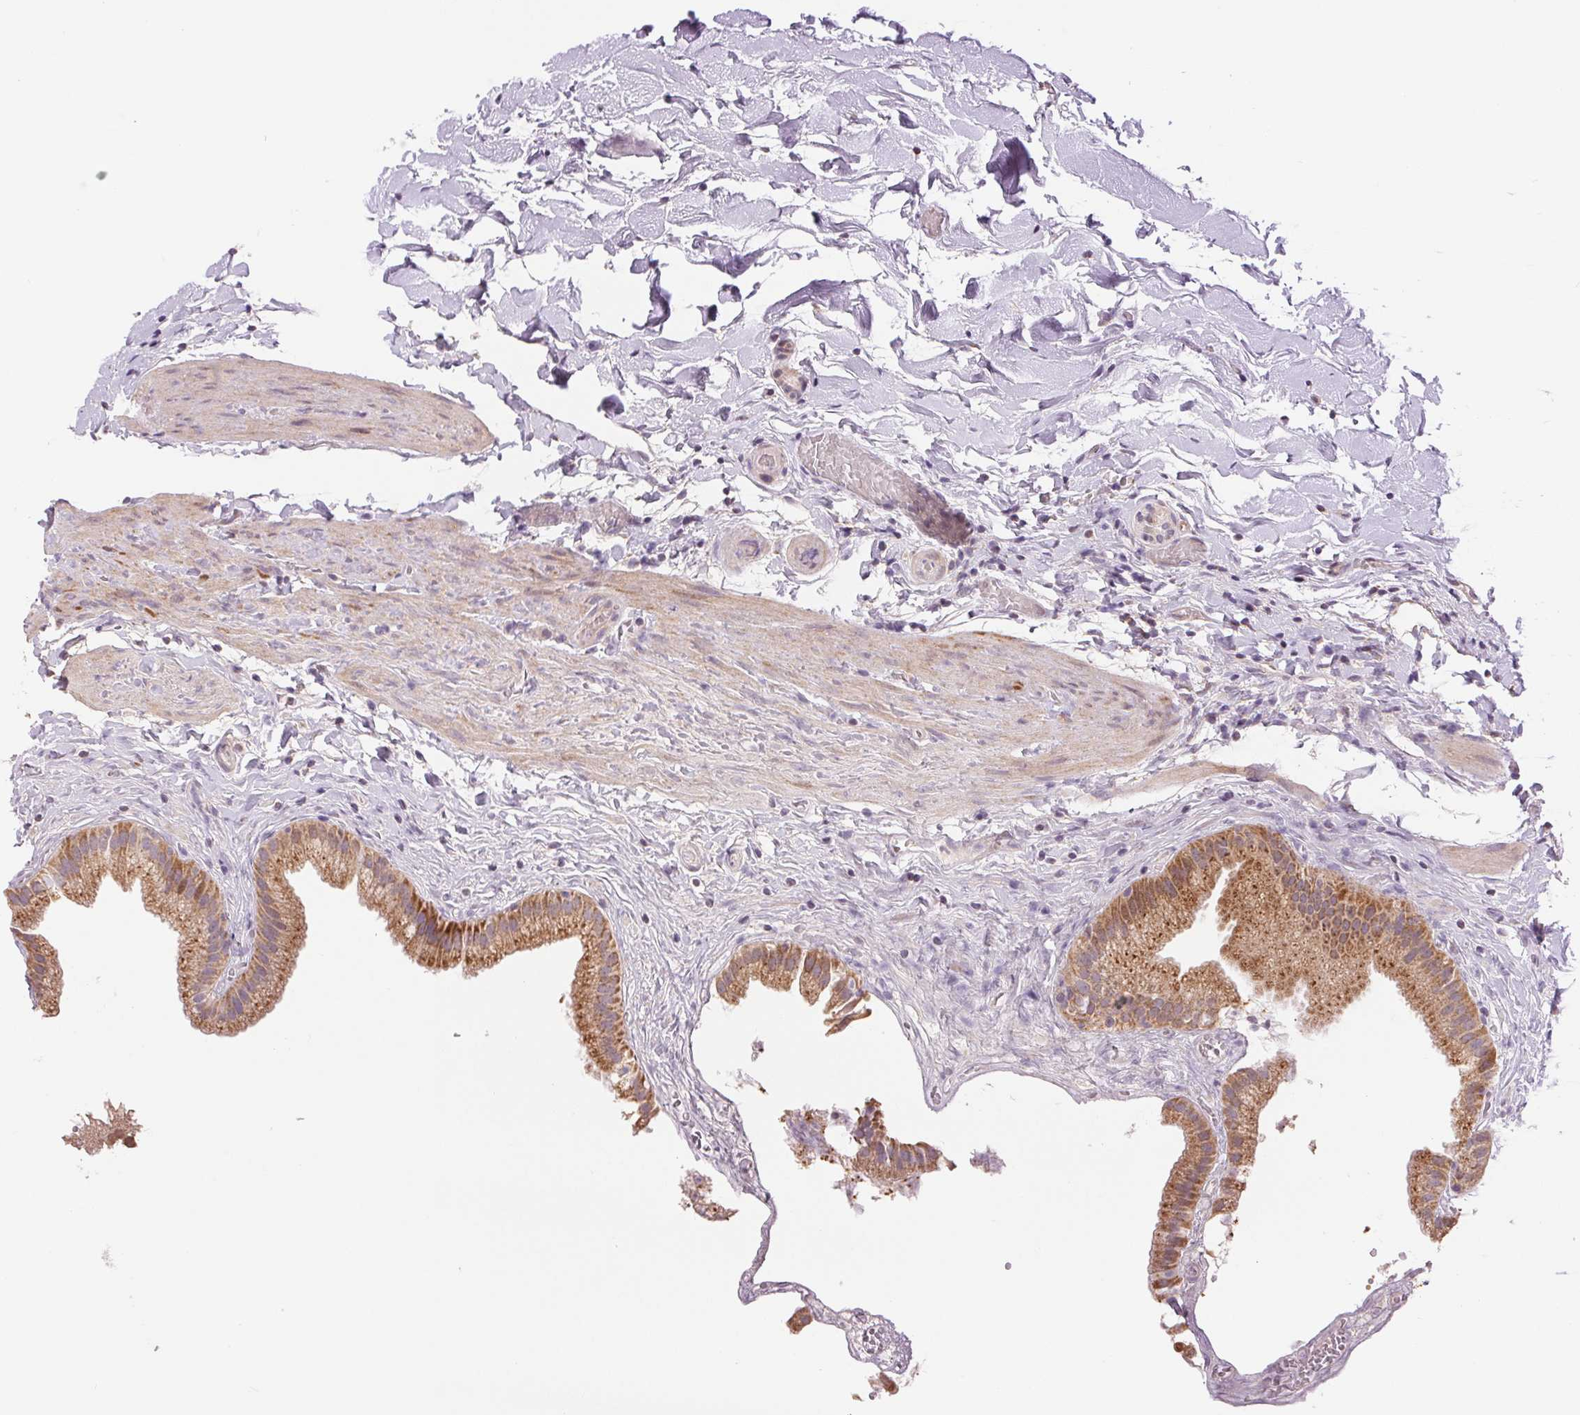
{"staining": {"intensity": "moderate", "quantity": ">75%", "location": "cytoplasmic/membranous"}, "tissue": "gallbladder", "cell_type": "Glandular cells", "image_type": "normal", "snomed": [{"axis": "morphology", "description": "Normal tissue, NOS"}, {"axis": "topography", "description": "Gallbladder"}], "caption": "Immunohistochemistry (DAB (3,3'-diaminobenzidine)) staining of benign human gallbladder exhibits moderate cytoplasmic/membranous protein expression in approximately >75% of glandular cells.", "gene": "DGUOK", "patient": {"sex": "female", "age": 63}}